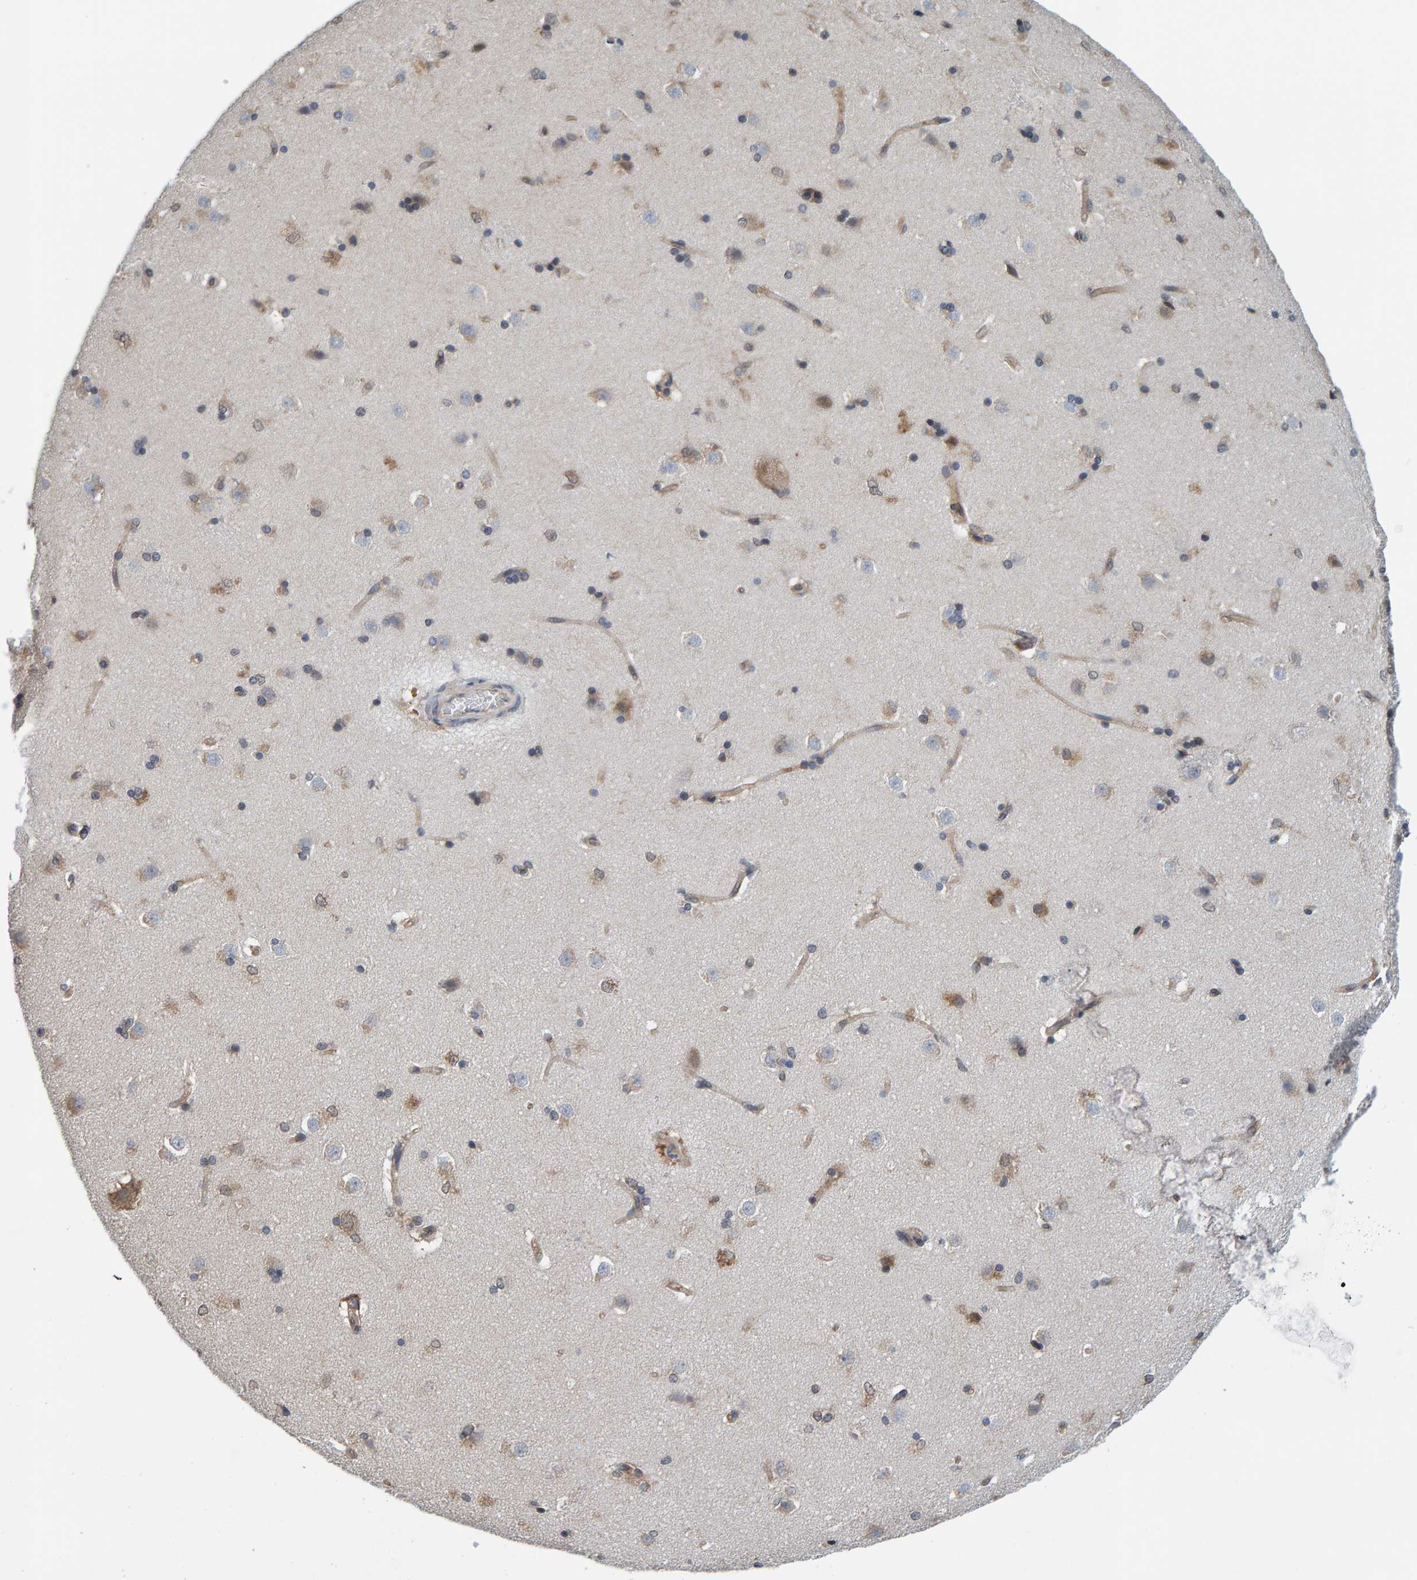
{"staining": {"intensity": "weak", "quantity": "<25%", "location": "cytoplasmic/membranous"}, "tissue": "caudate", "cell_type": "Glial cells", "image_type": "normal", "snomed": [{"axis": "morphology", "description": "Normal tissue, NOS"}, {"axis": "topography", "description": "Lateral ventricle wall"}], "caption": "DAB (3,3'-diaminobenzidine) immunohistochemical staining of benign human caudate displays no significant expression in glial cells.", "gene": "SCRN2", "patient": {"sex": "female", "age": 19}}